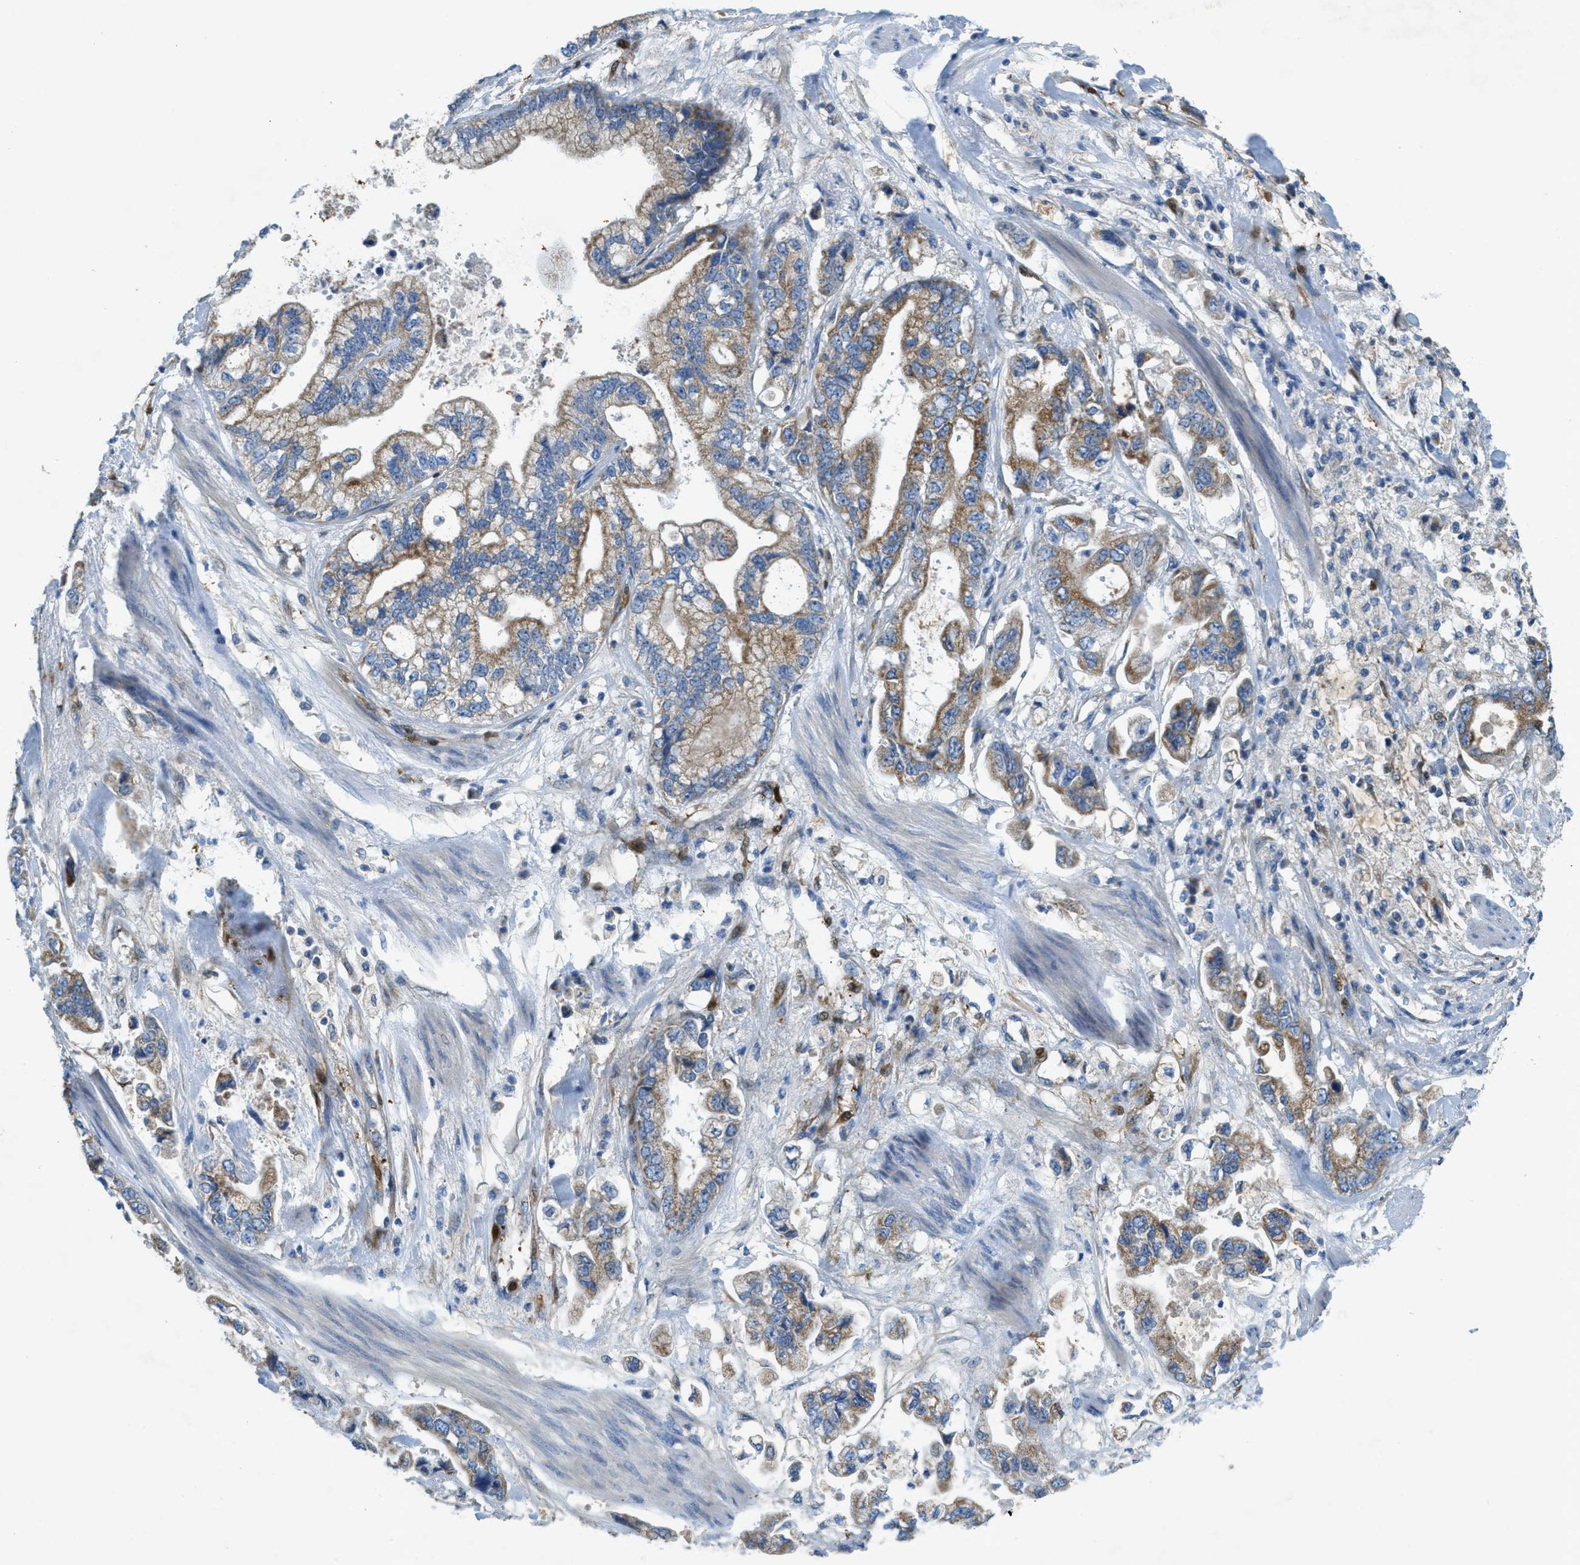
{"staining": {"intensity": "moderate", "quantity": ">75%", "location": "cytoplasmic/membranous"}, "tissue": "stomach cancer", "cell_type": "Tumor cells", "image_type": "cancer", "snomed": [{"axis": "morphology", "description": "Normal tissue, NOS"}, {"axis": "morphology", "description": "Adenocarcinoma, NOS"}, {"axis": "topography", "description": "Stomach"}], "caption": "Immunohistochemical staining of stomach cancer (adenocarcinoma) reveals moderate cytoplasmic/membranous protein expression in about >75% of tumor cells.", "gene": "CYGB", "patient": {"sex": "male", "age": 62}}